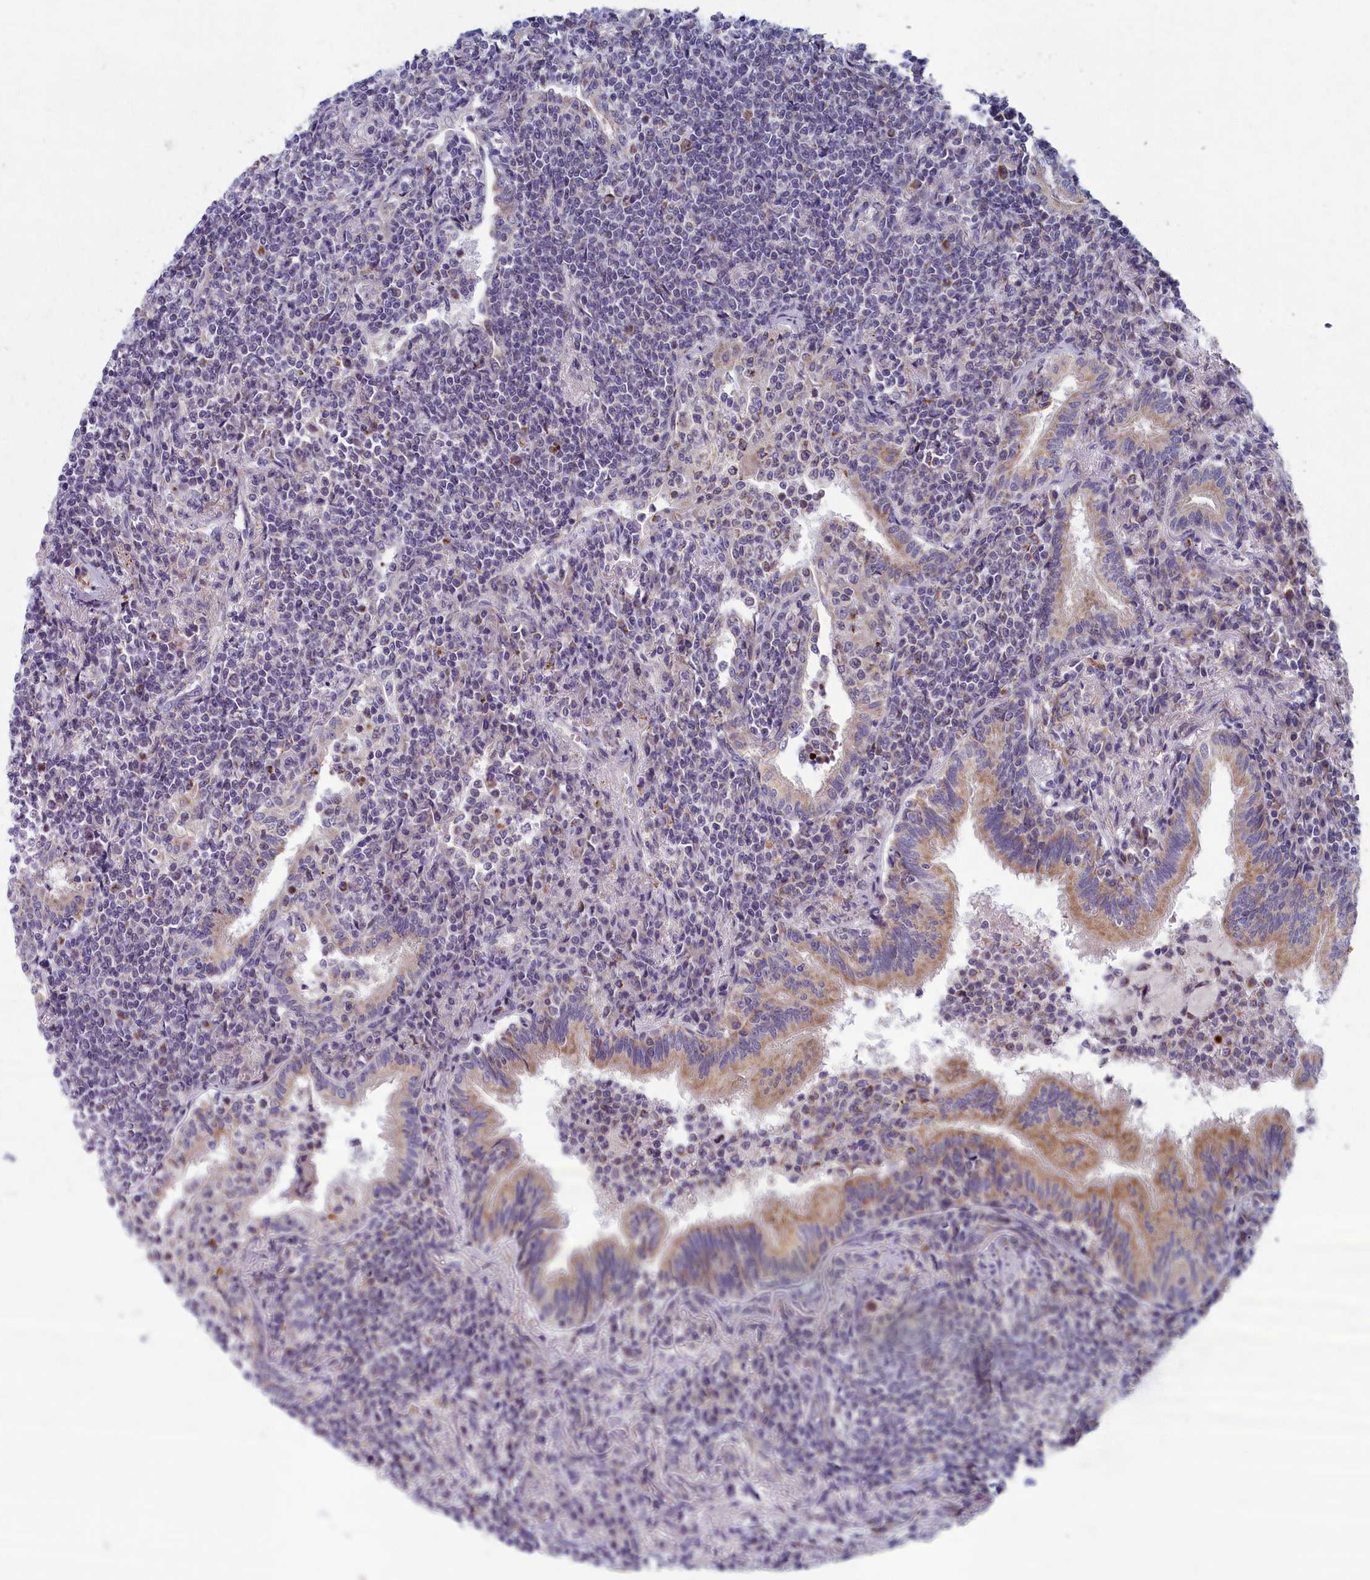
{"staining": {"intensity": "negative", "quantity": "none", "location": "none"}, "tissue": "lymphoma", "cell_type": "Tumor cells", "image_type": "cancer", "snomed": [{"axis": "morphology", "description": "Malignant lymphoma, non-Hodgkin's type, Low grade"}, {"axis": "topography", "description": "Lung"}], "caption": "Protein analysis of low-grade malignant lymphoma, non-Hodgkin's type demonstrates no significant positivity in tumor cells. The staining was performed using DAB (3,3'-diaminobenzidine) to visualize the protein expression in brown, while the nuclei were stained in blue with hematoxylin (Magnification: 20x).", "gene": "MRPS25", "patient": {"sex": "female", "age": 71}}